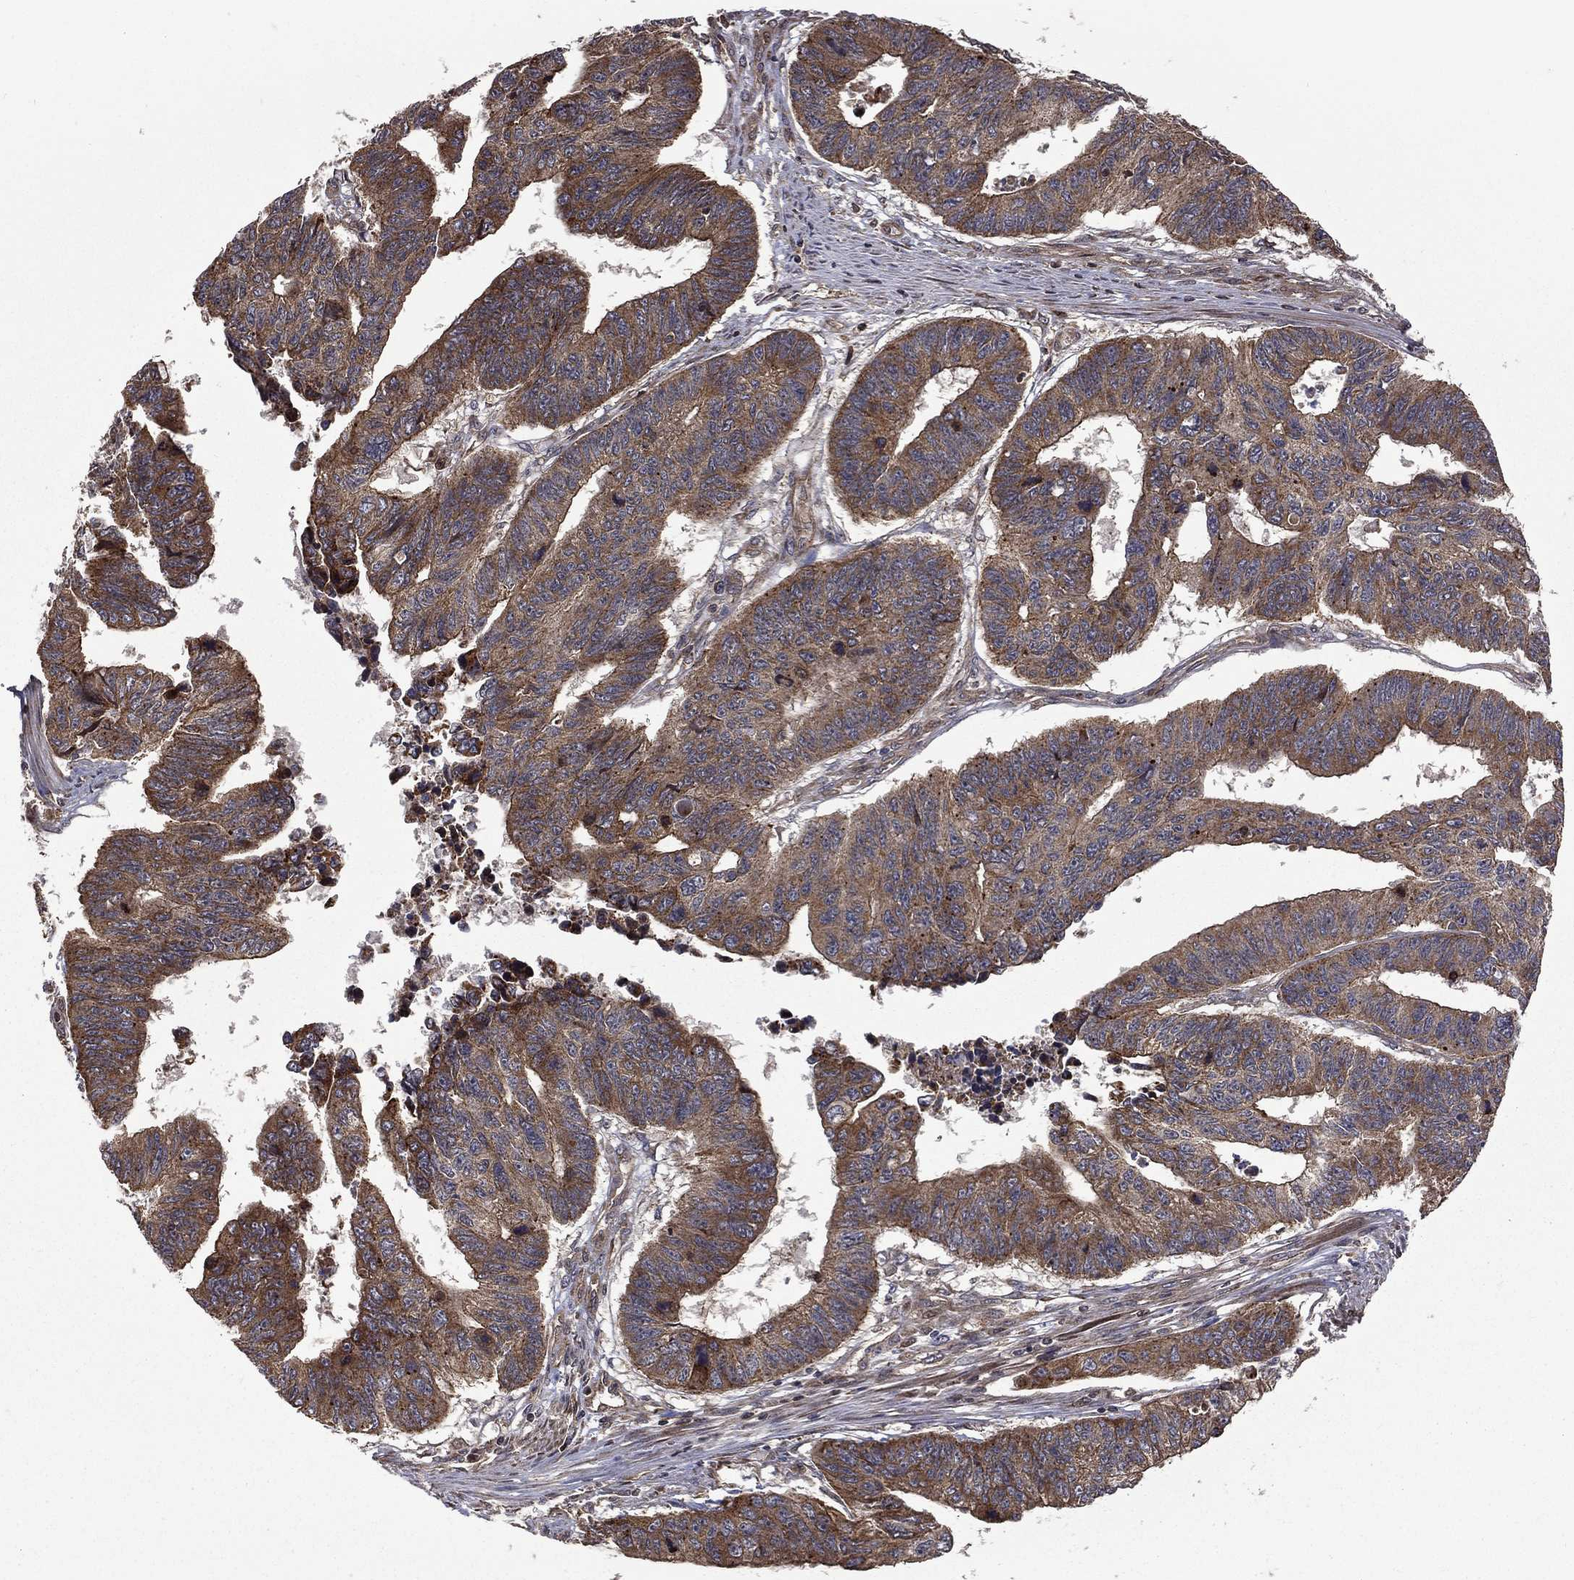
{"staining": {"intensity": "strong", "quantity": "25%-75%", "location": "cytoplasmic/membranous"}, "tissue": "colorectal cancer", "cell_type": "Tumor cells", "image_type": "cancer", "snomed": [{"axis": "morphology", "description": "Adenocarcinoma, NOS"}, {"axis": "topography", "description": "Rectum"}], "caption": "Brown immunohistochemical staining in colorectal adenocarcinoma displays strong cytoplasmic/membranous expression in about 25%-75% of tumor cells.", "gene": "GIMAP6", "patient": {"sex": "female", "age": 85}}